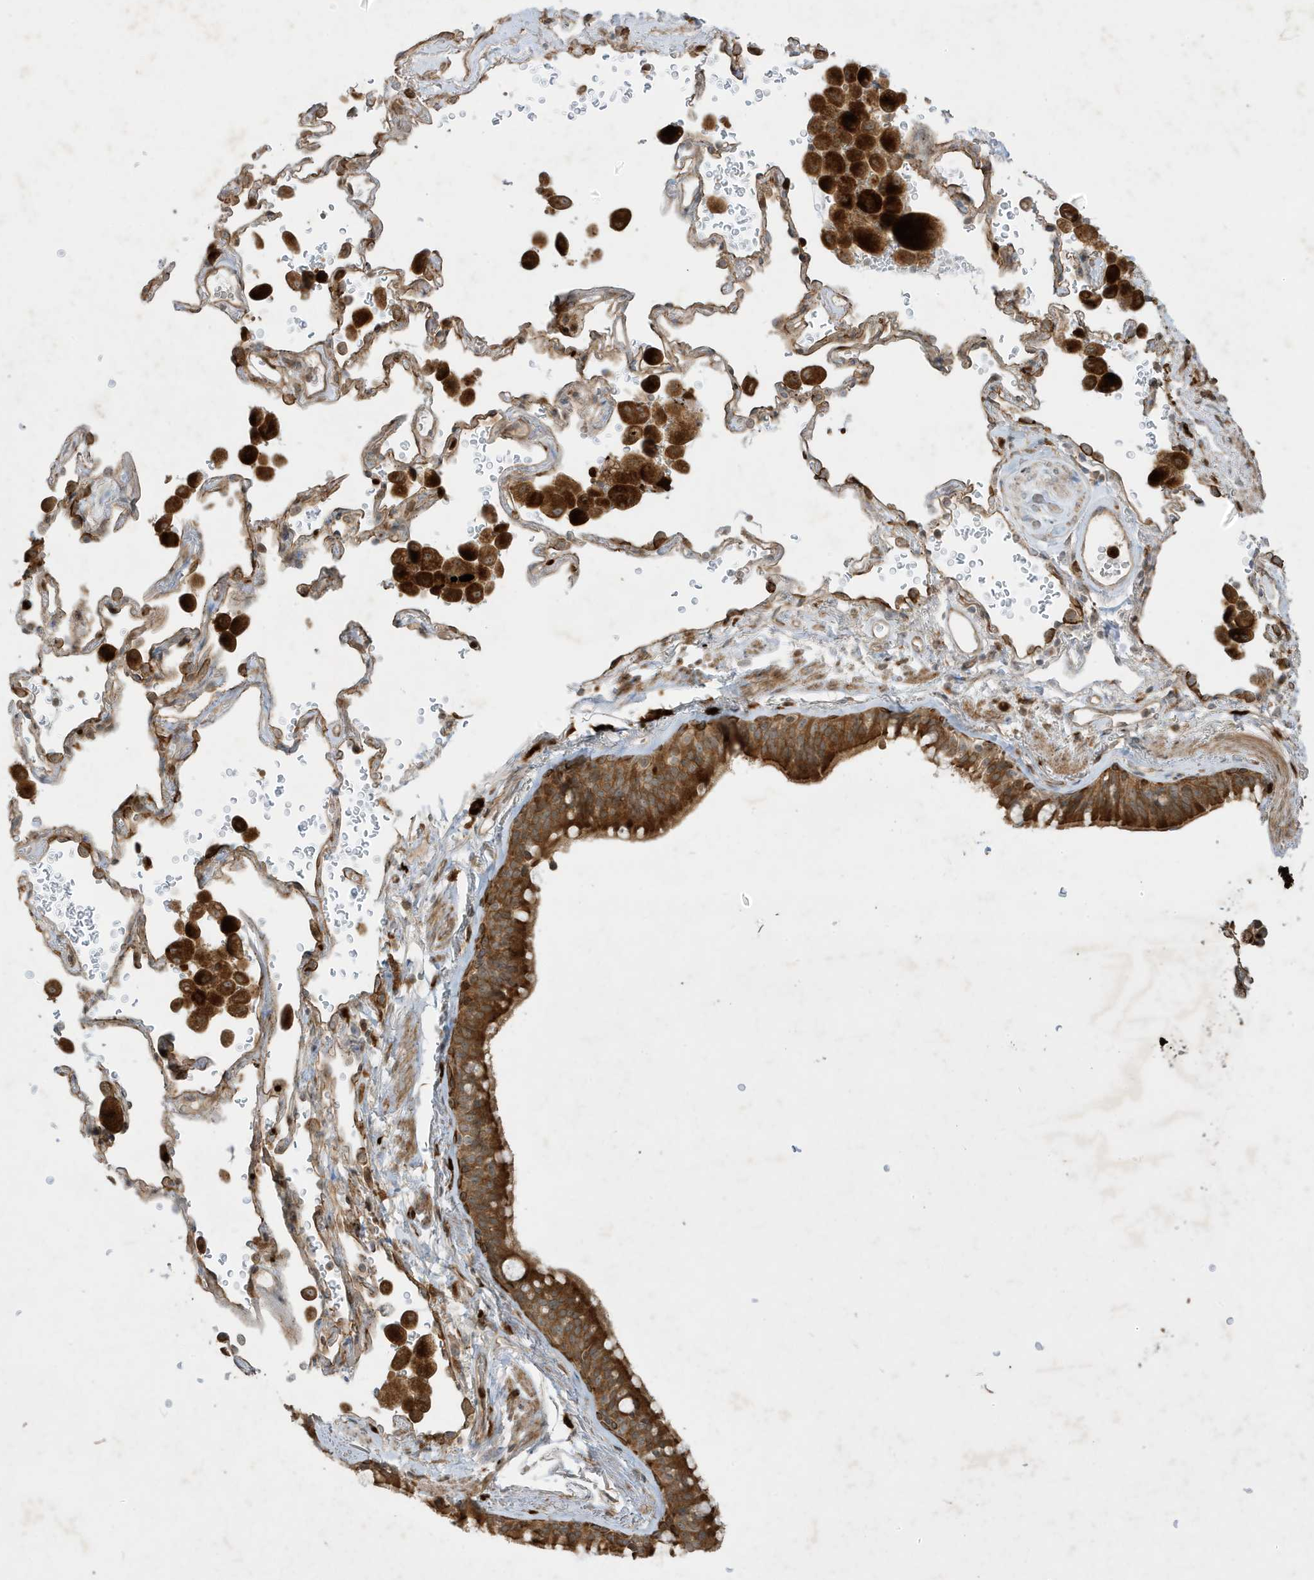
{"staining": {"intensity": "strong", "quantity": ">75%", "location": "cytoplasmic/membranous"}, "tissue": "bronchus", "cell_type": "Respiratory epithelial cells", "image_type": "normal", "snomed": [{"axis": "morphology", "description": "Normal tissue, NOS"}, {"axis": "morphology", "description": "Adenocarcinoma, NOS"}, {"axis": "topography", "description": "Bronchus"}, {"axis": "topography", "description": "Lung"}], "caption": "Bronchus stained with a brown dye displays strong cytoplasmic/membranous positive staining in about >75% of respiratory epithelial cells.", "gene": "IFT57", "patient": {"sex": "male", "age": 54}}